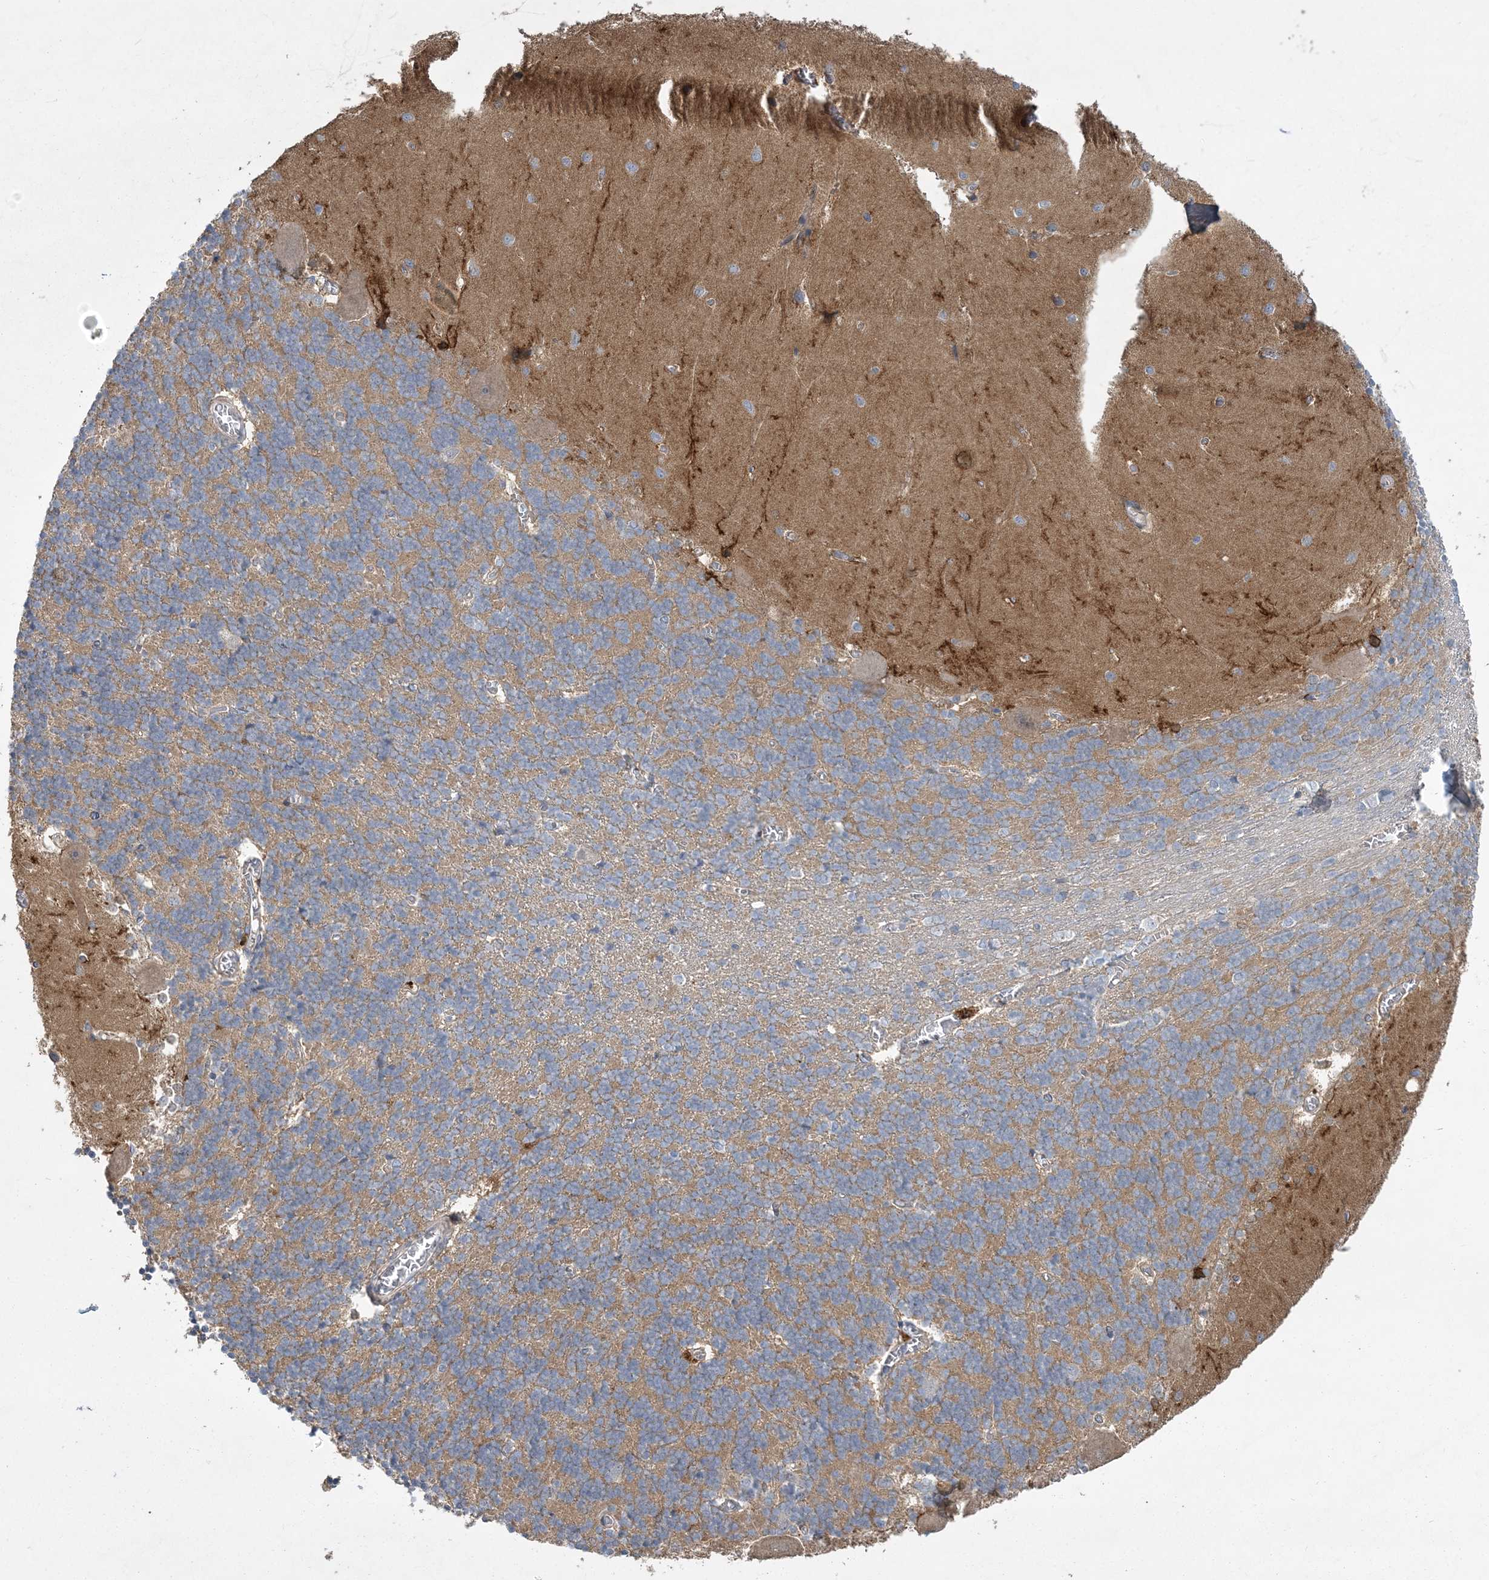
{"staining": {"intensity": "moderate", "quantity": "<25%", "location": "cytoplasmic/membranous"}, "tissue": "cerebellum", "cell_type": "Cells in granular layer", "image_type": "normal", "snomed": [{"axis": "morphology", "description": "Normal tissue, NOS"}, {"axis": "topography", "description": "Cerebellum"}], "caption": "Moderate cytoplasmic/membranous staining is present in about <25% of cells in granular layer in normal cerebellum. Nuclei are stained in blue.", "gene": "CALN1", "patient": {"sex": "male", "age": 37}}